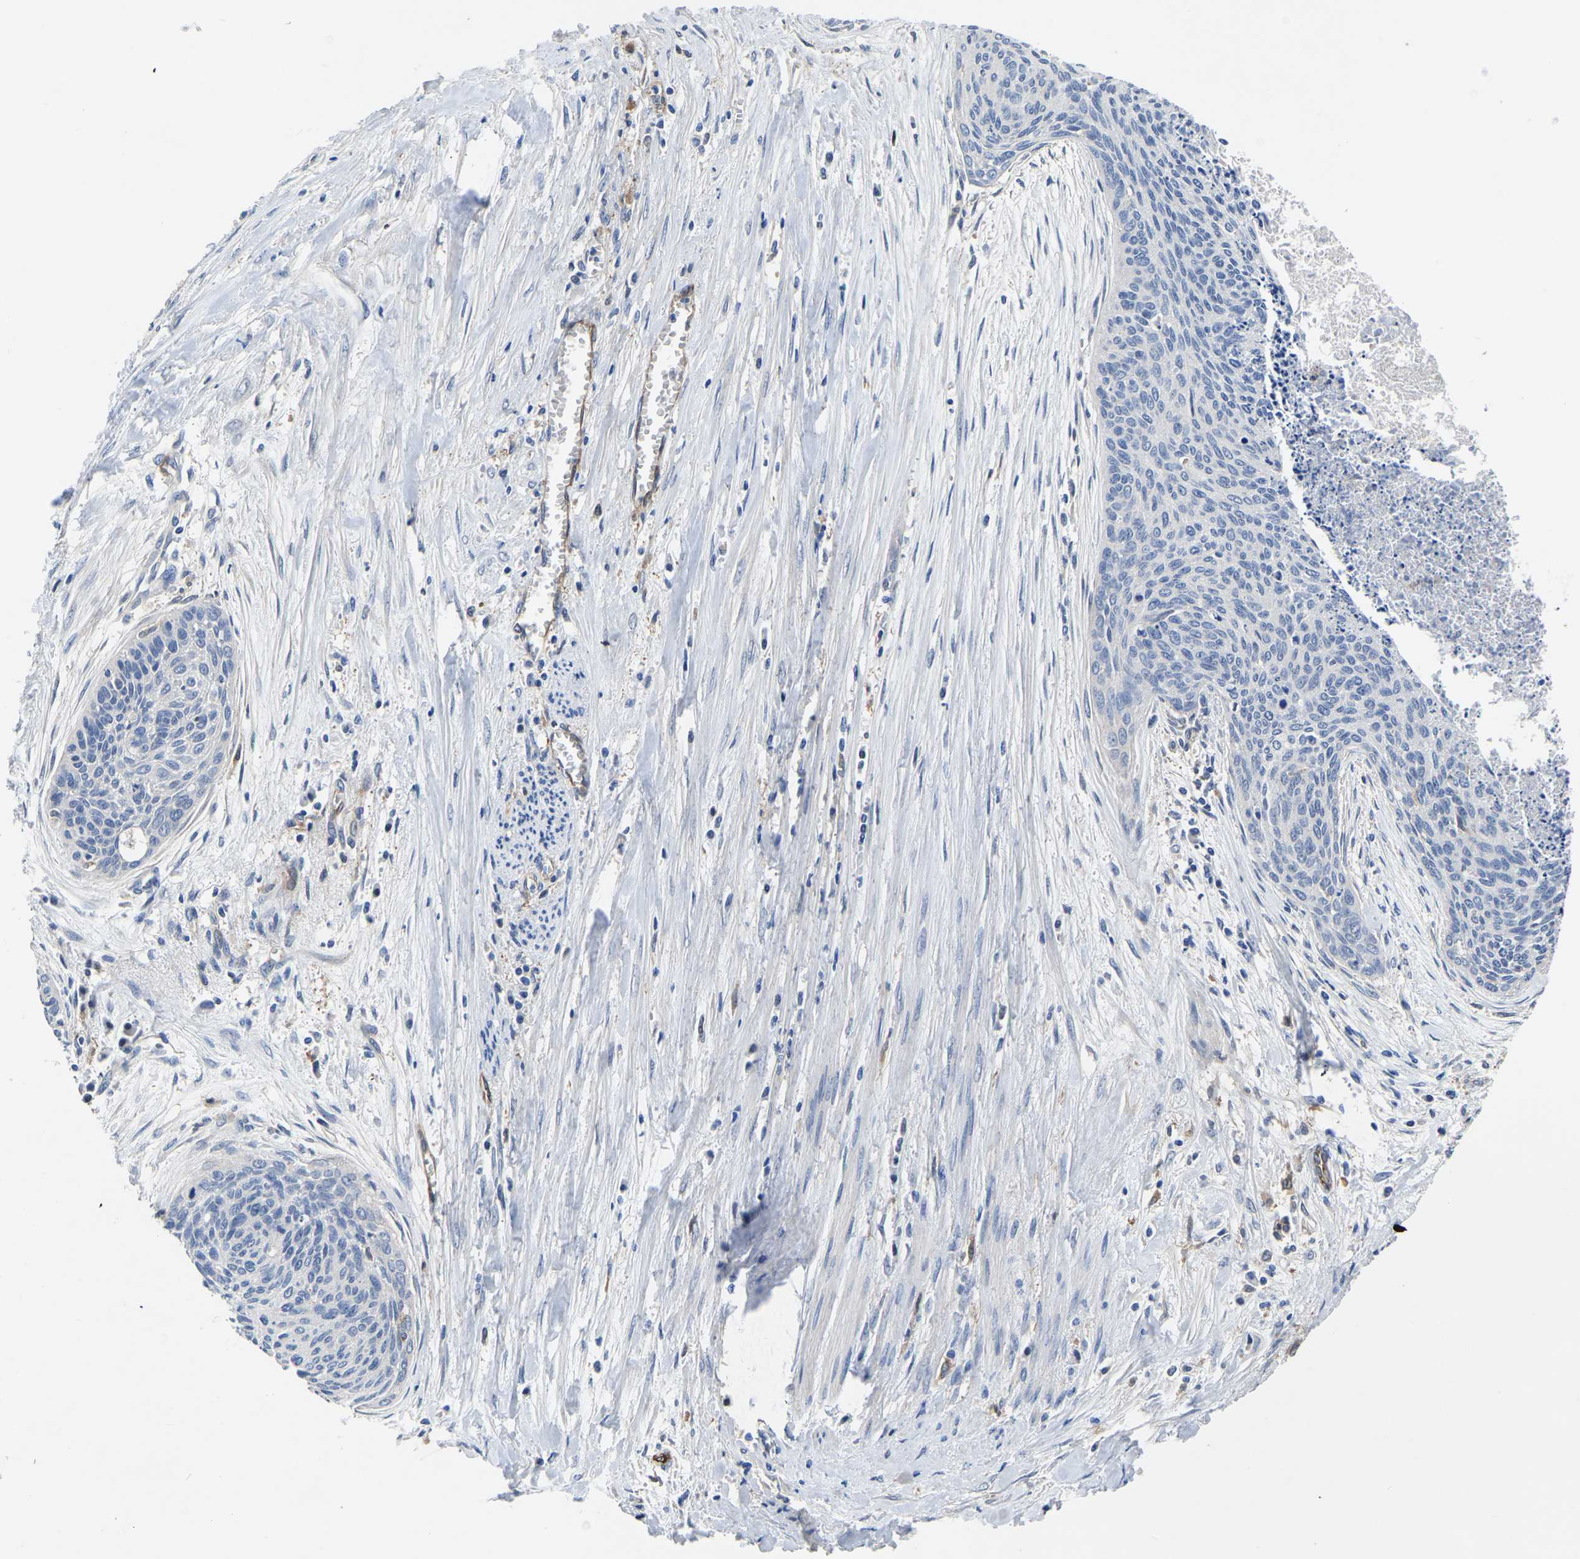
{"staining": {"intensity": "negative", "quantity": "none", "location": "none"}, "tissue": "cervical cancer", "cell_type": "Tumor cells", "image_type": "cancer", "snomed": [{"axis": "morphology", "description": "Squamous cell carcinoma, NOS"}, {"axis": "topography", "description": "Cervix"}], "caption": "DAB immunohistochemical staining of human cervical cancer displays no significant expression in tumor cells.", "gene": "ATG2B", "patient": {"sex": "female", "age": 55}}